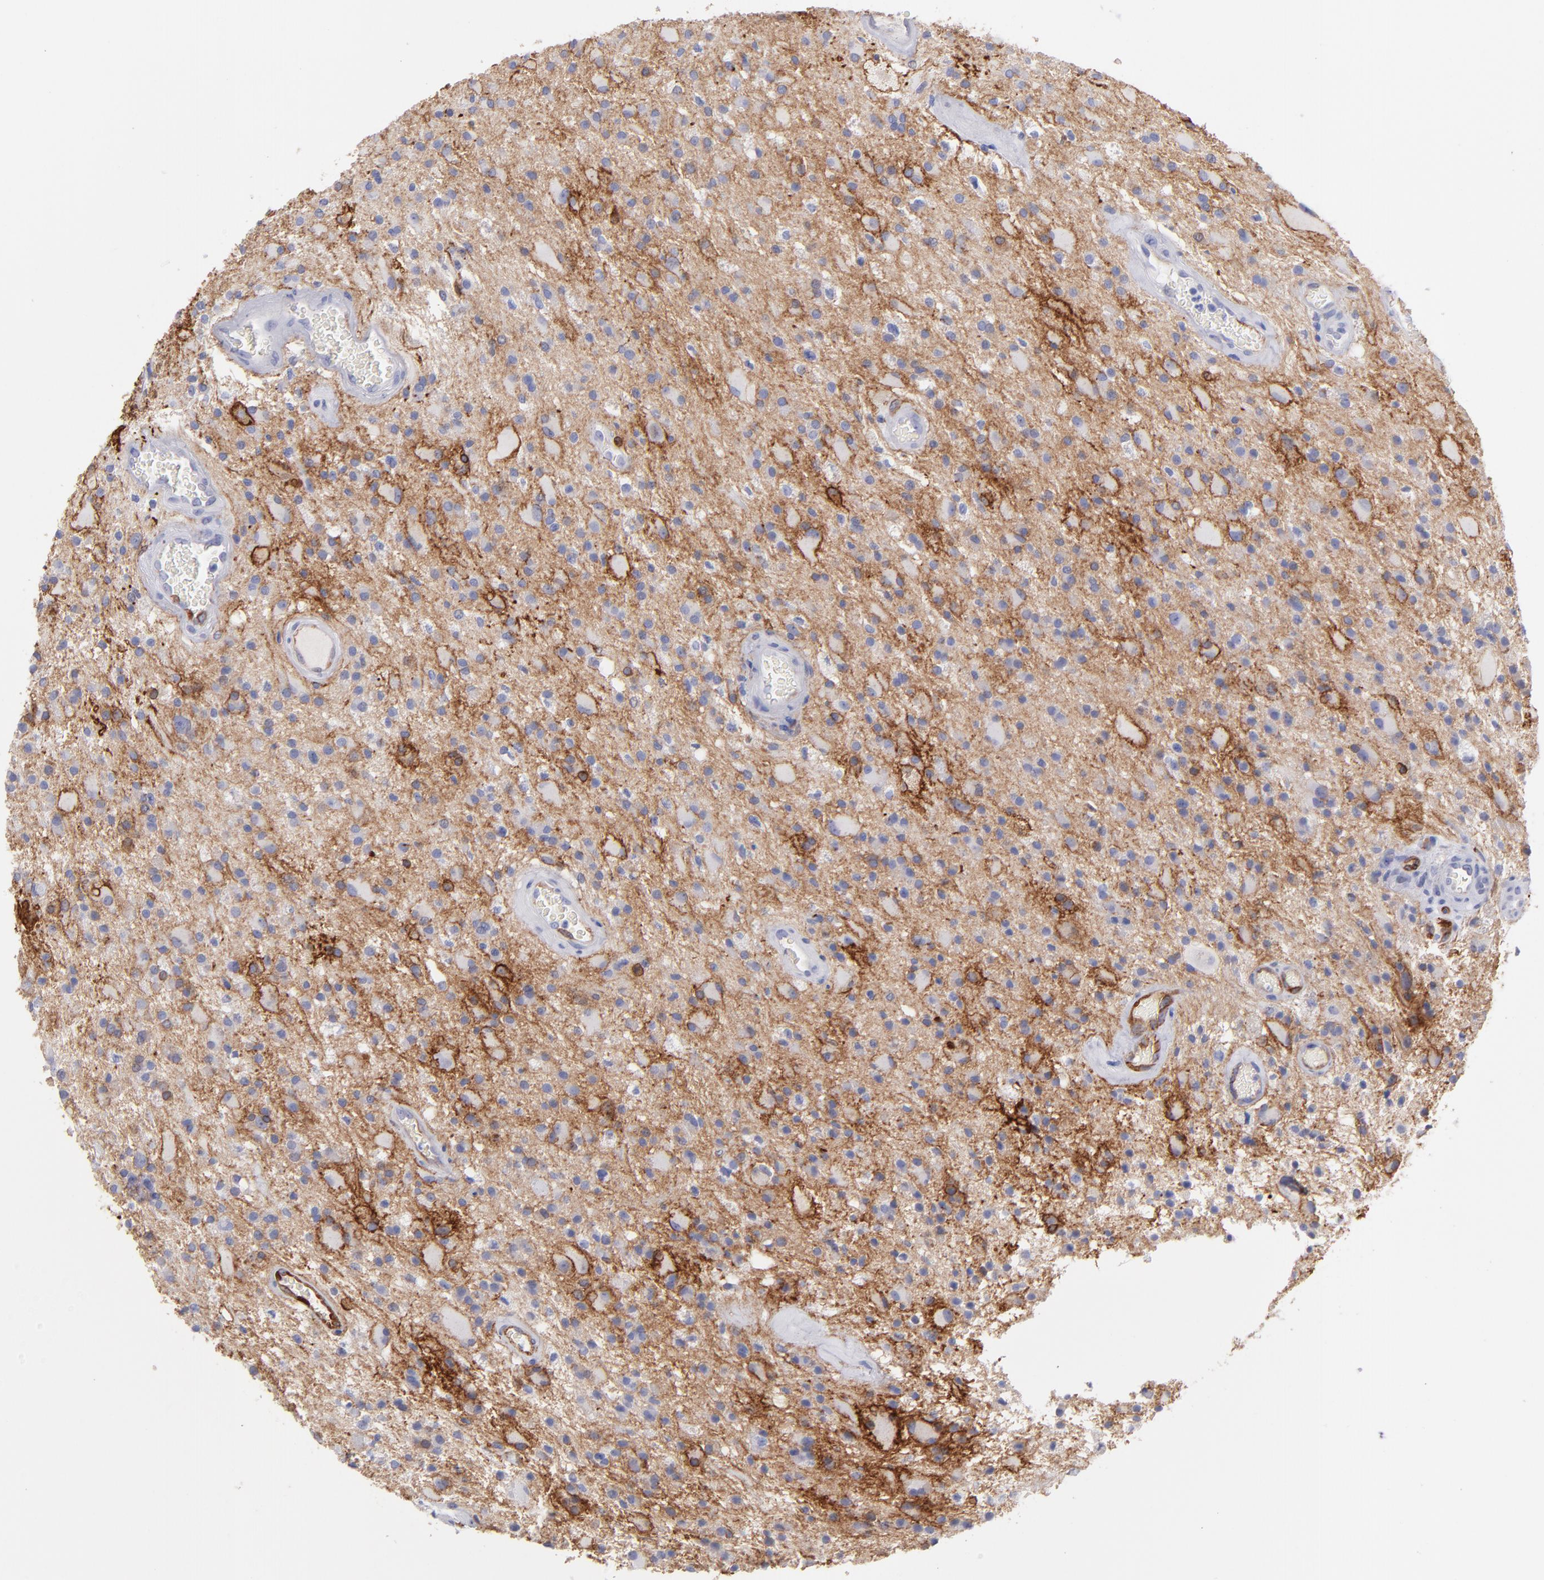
{"staining": {"intensity": "moderate", "quantity": ">75%", "location": "cytoplasmic/membranous"}, "tissue": "glioma", "cell_type": "Tumor cells", "image_type": "cancer", "snomed": [{"axis": "morphology", "description": "Glioma, malignant, Low grade"}, {"axis": "topography", "description": "Brain"}], "caption": "Tumor cells reveal medium levels of moderate cytoplasmic/membranous positivity in approximately >75% of cells in malignant glioma (low-grade). (Brightfield microscopy of DAB IHC at high magnification).", "gene": "AHNAK2", "patient": {"sex": "male", "age": 58}}